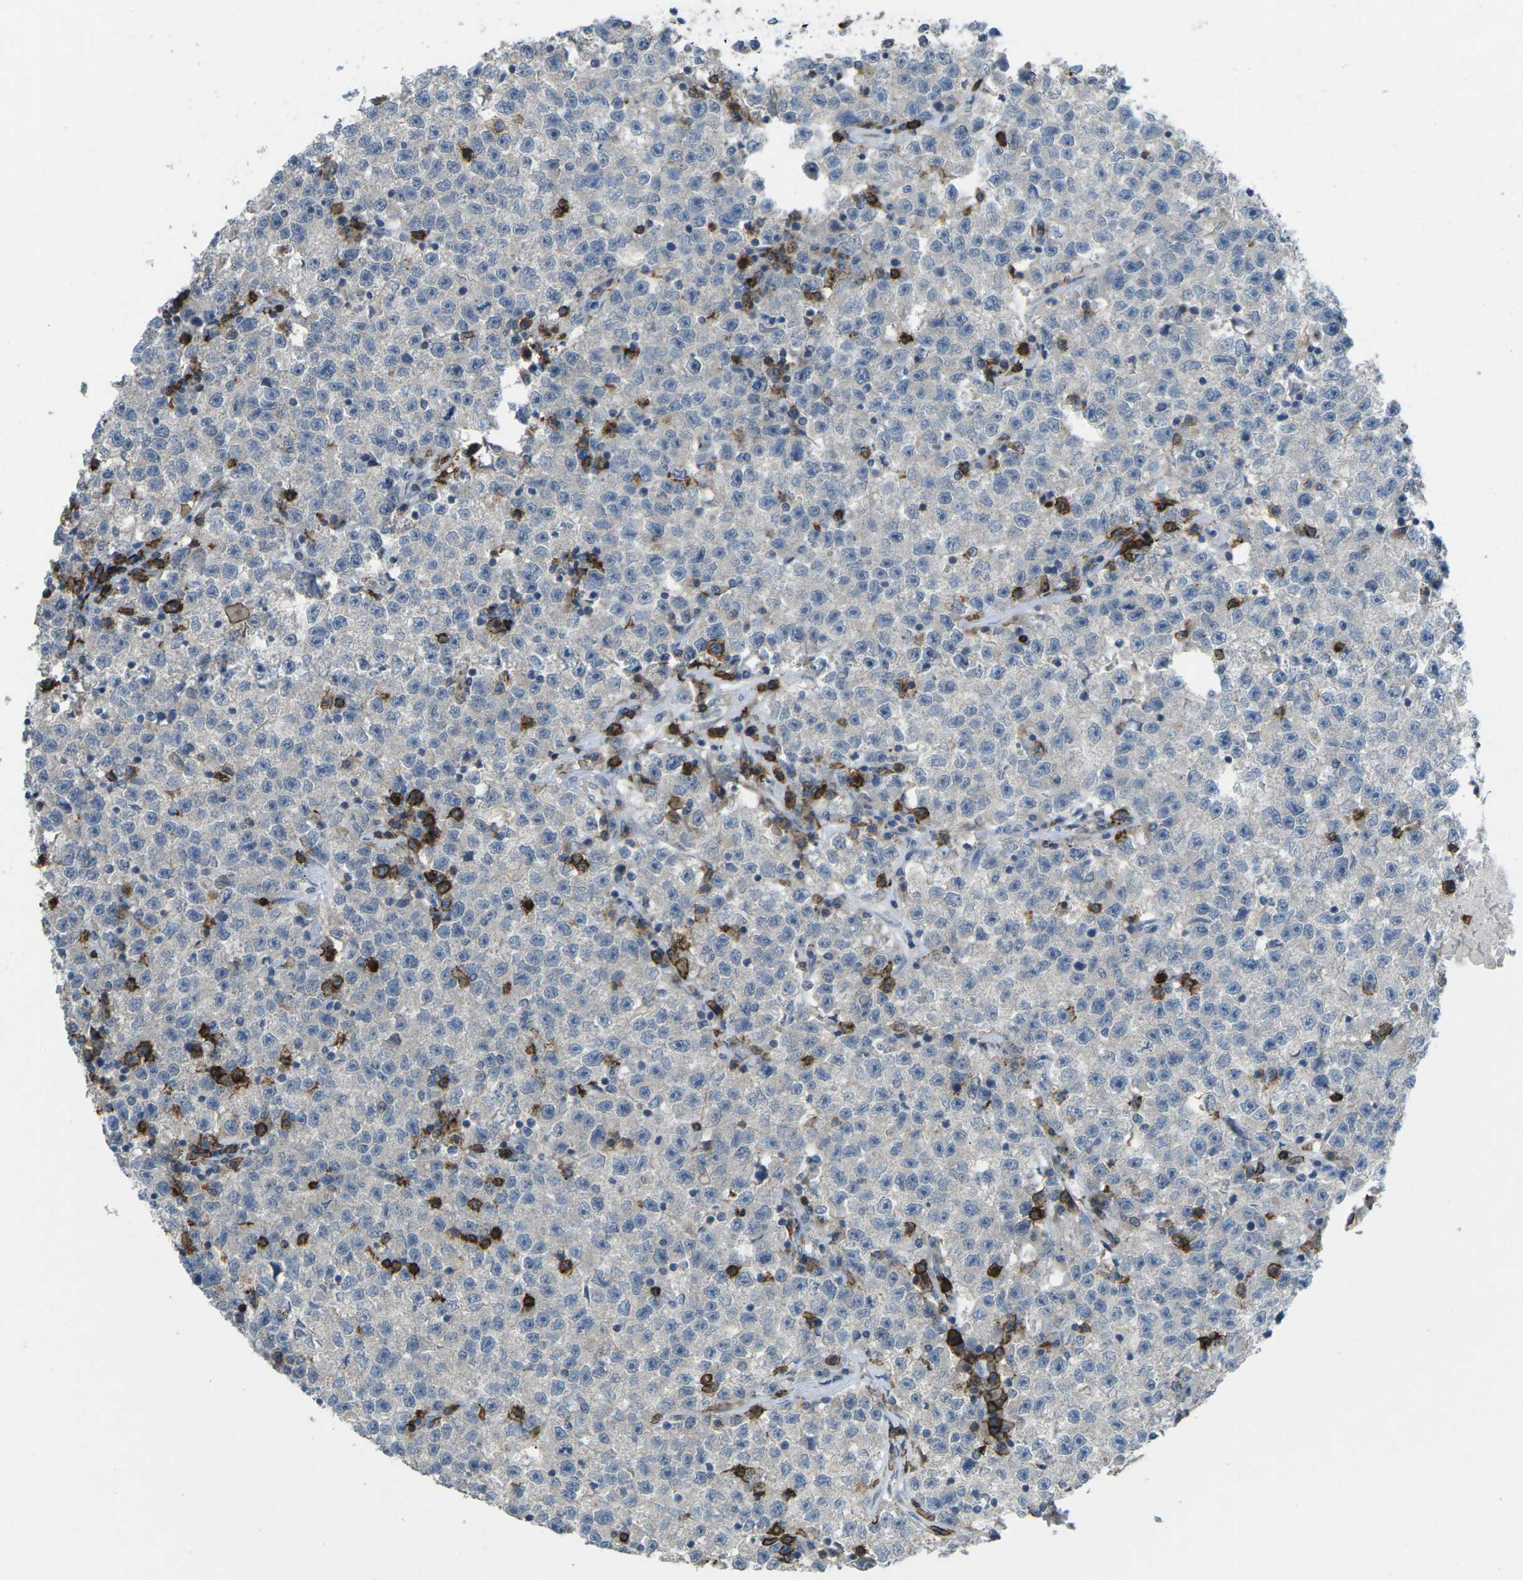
{"staining": {"intensity": "negative", "quantity": "none", "location": "none"}, "tissue": "testis cancer", "cell_type": "Tumor cells", "image_type": "cancer", "snomed": [{"axis": "morphology", "description": "Seminoma, NOS"}, {"axis": "topography", "description": "Testis"}], "caption": "Tumor cells are negative for protein expression in human seminoma (testis).", "gene": "CD19", "patient": {"sex": "male", "age": 22}}